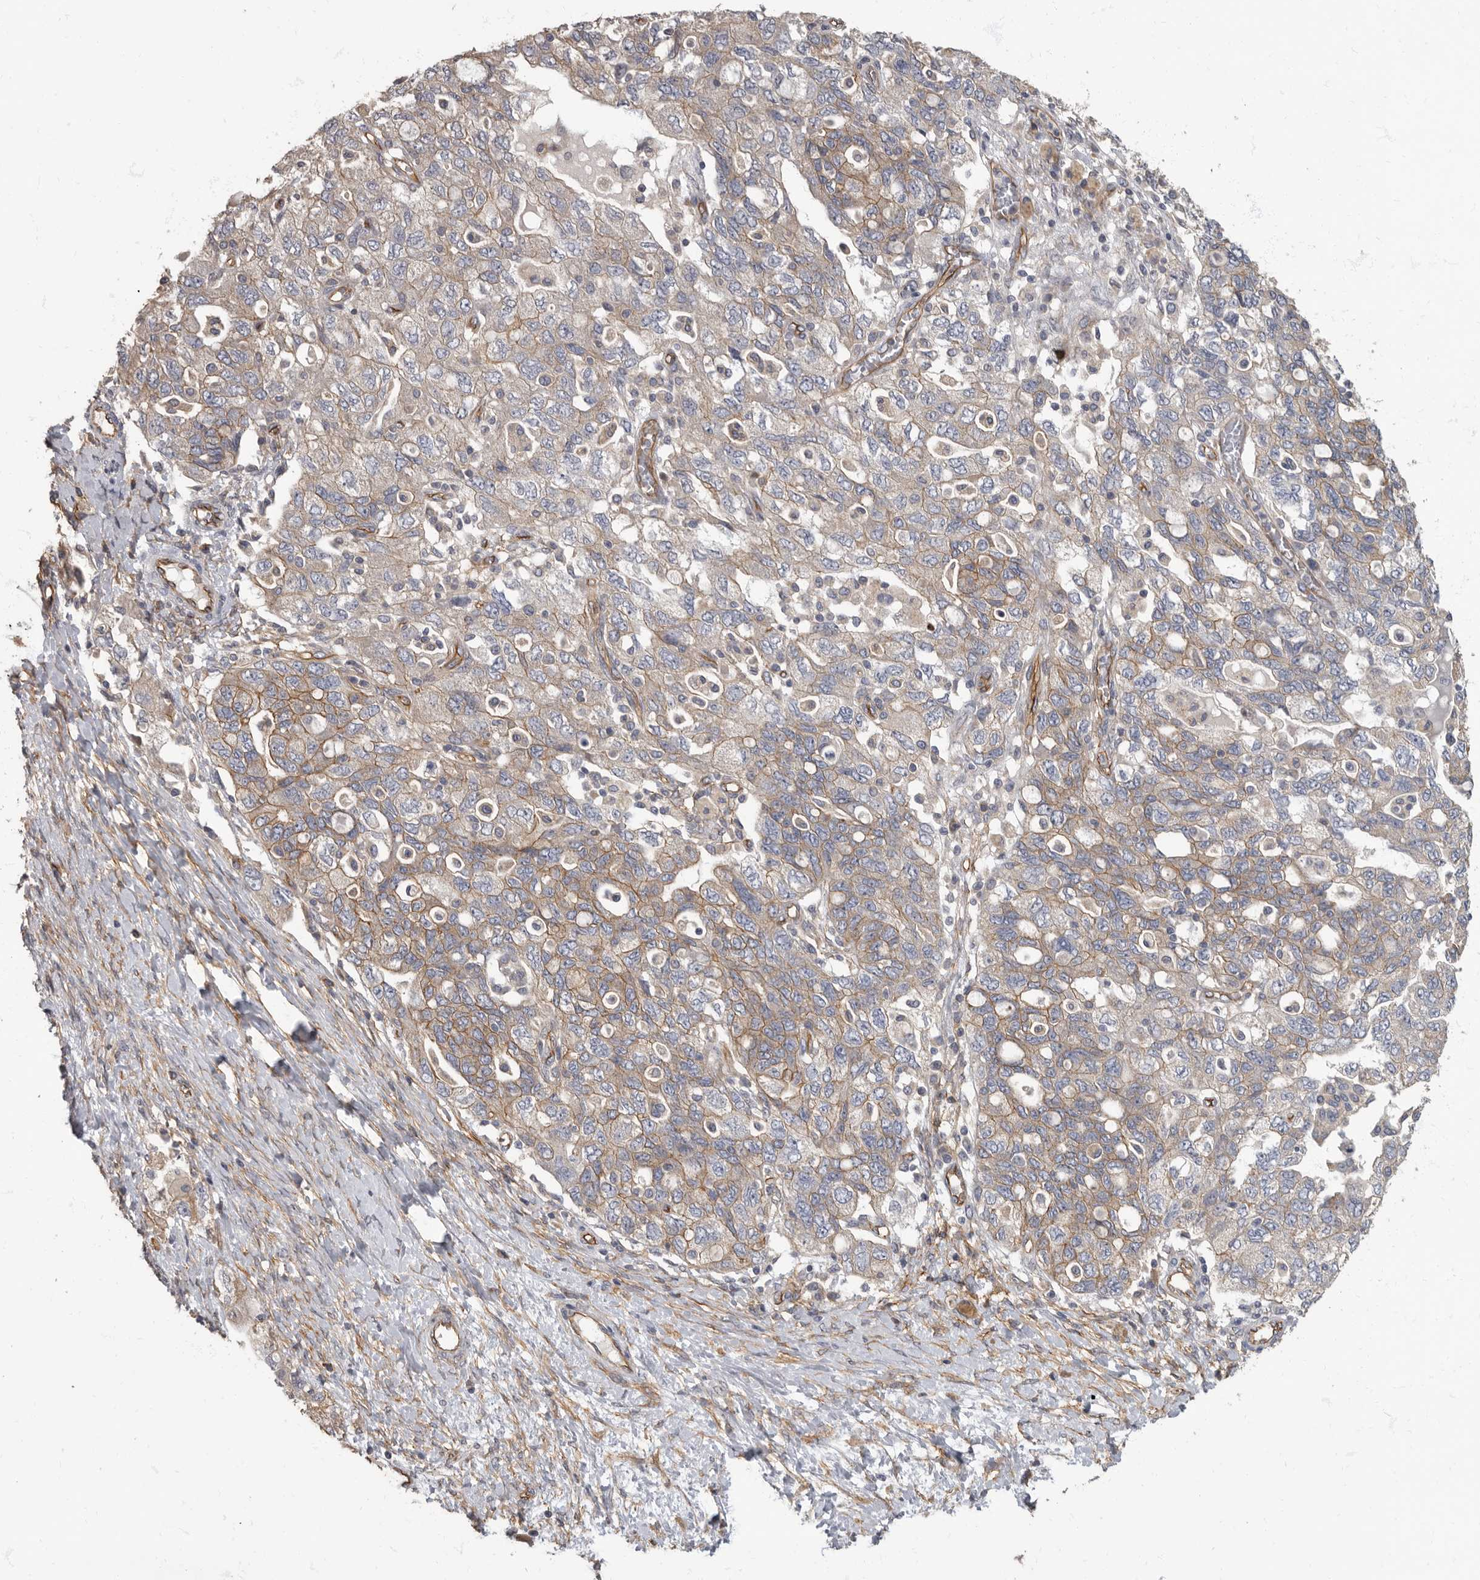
{"staining": {"intensity": "weak", "quantity": "<25%", "location": "cytoplasmic/membranous"}, "tissue": "ovarian cancer", "cell_type": "Tumor cells", "image_type": "cancer", "snomed": [{"axis": "morphology", "description": "Carcinoma, NOS"}, {"axis": "morphology", "description": "Cystadenocarcinoma, serous, NOS"}, {"axis": "topography", "description": "Ovary"}], "caption": "IHC image of human ovarian serous cystadenocarcinoma stained for a protein (brown), which demonstrates no staining in tumor cells.", "gene": "PDK1", "patient": {"sex": "female", "age": 69}}